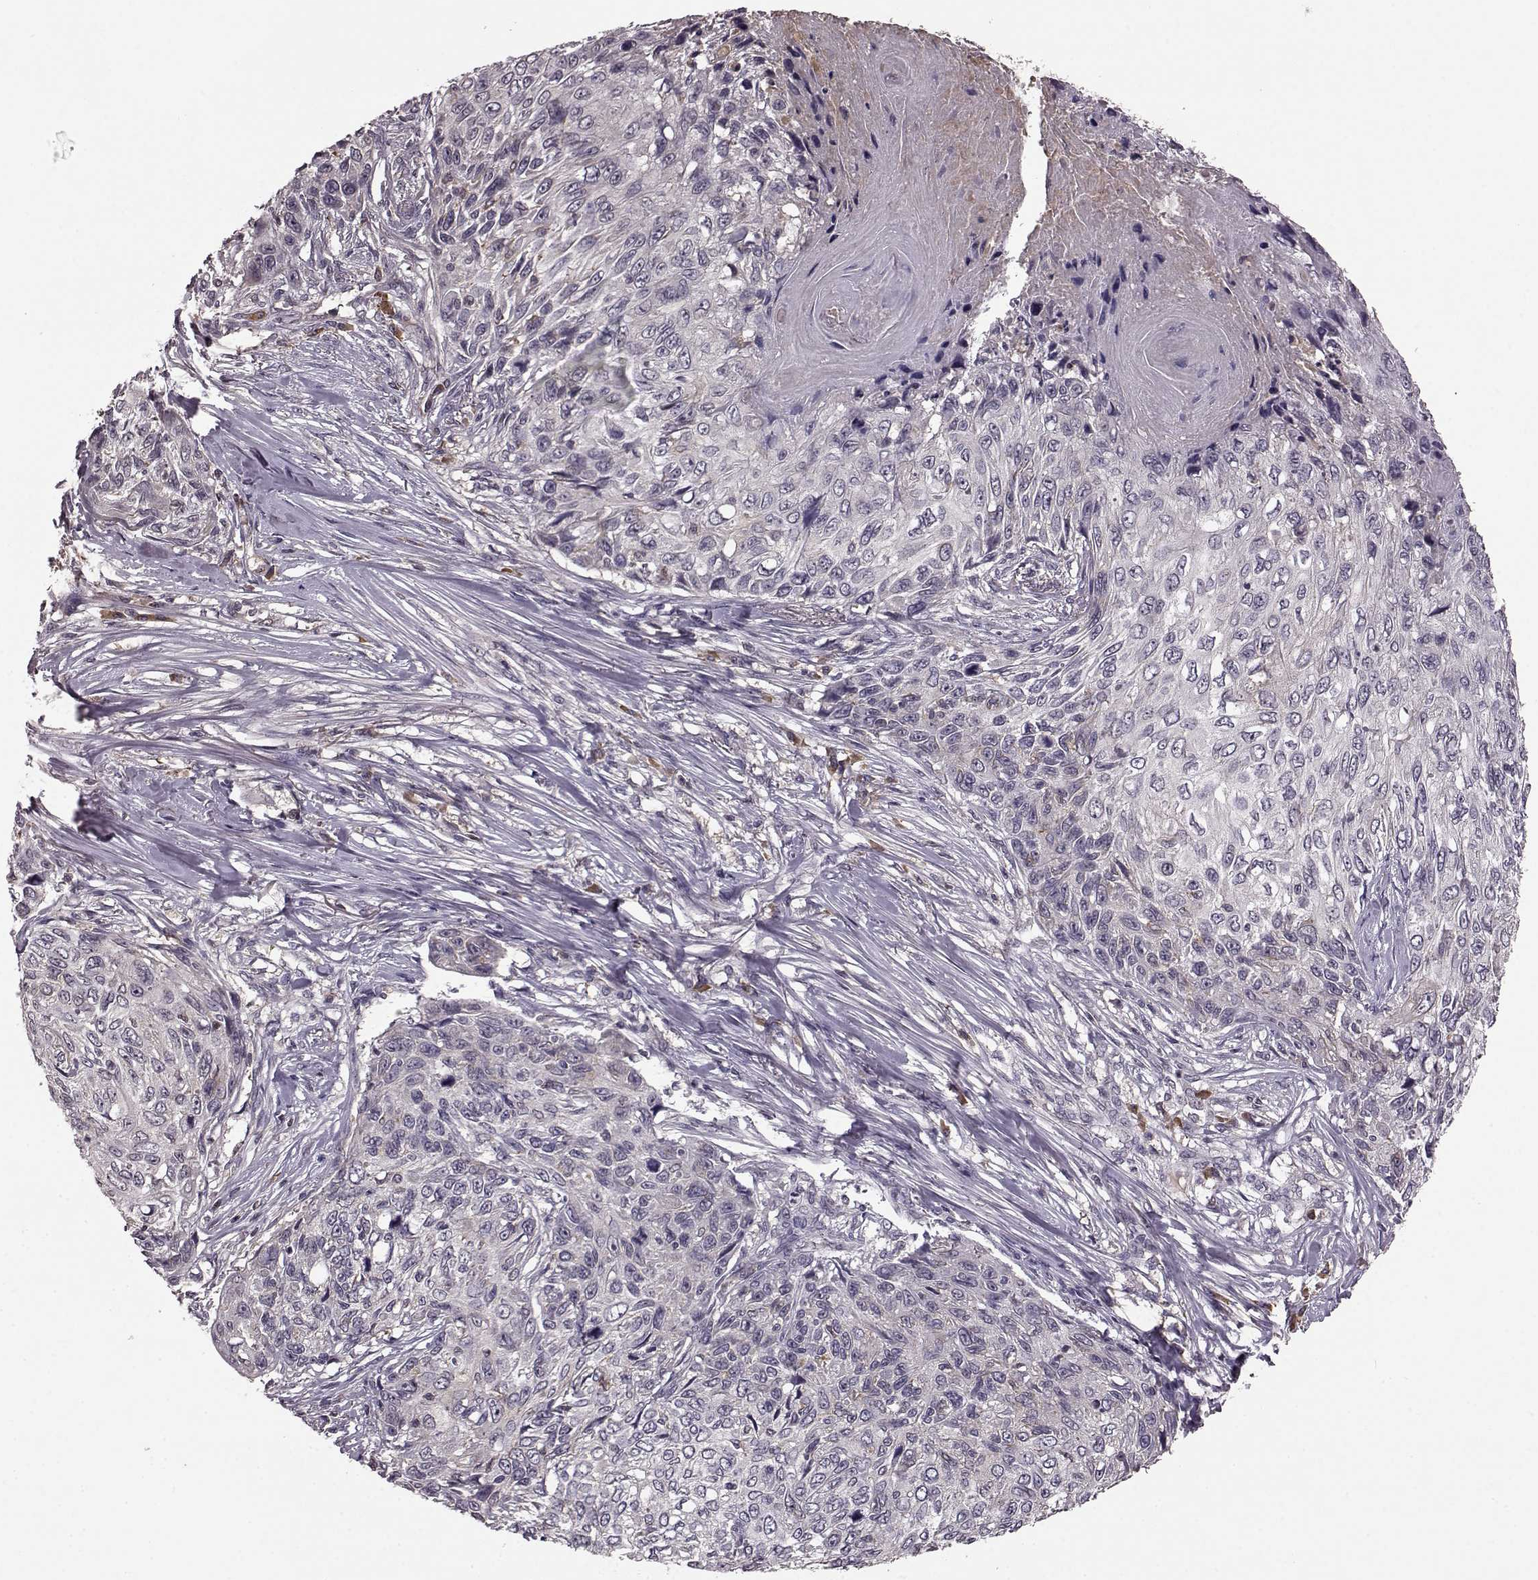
{"staining": {"intensity": "negative", "quantity": "none", "location": "none"}, "tissue": "skin cancer", "cell_type": "Tumor cells", "image_type": "cancer", "snomed": [{"axis": "morphology", "description": "Squamous cell carcinoma, NOS"}, {"axis": "topography", "description": "Skin"}], "caption": "The histopathology image shows no significant positivity in tumor cells of skin cancer (squamous cell carcinoma). Brightfield microscopy of immunohistochemistry stained with DAB (brown) and hematoxylin (blue), captured at high magnification.", "gene": "NRL", "patient": {"sex": "male", "age": 92}}